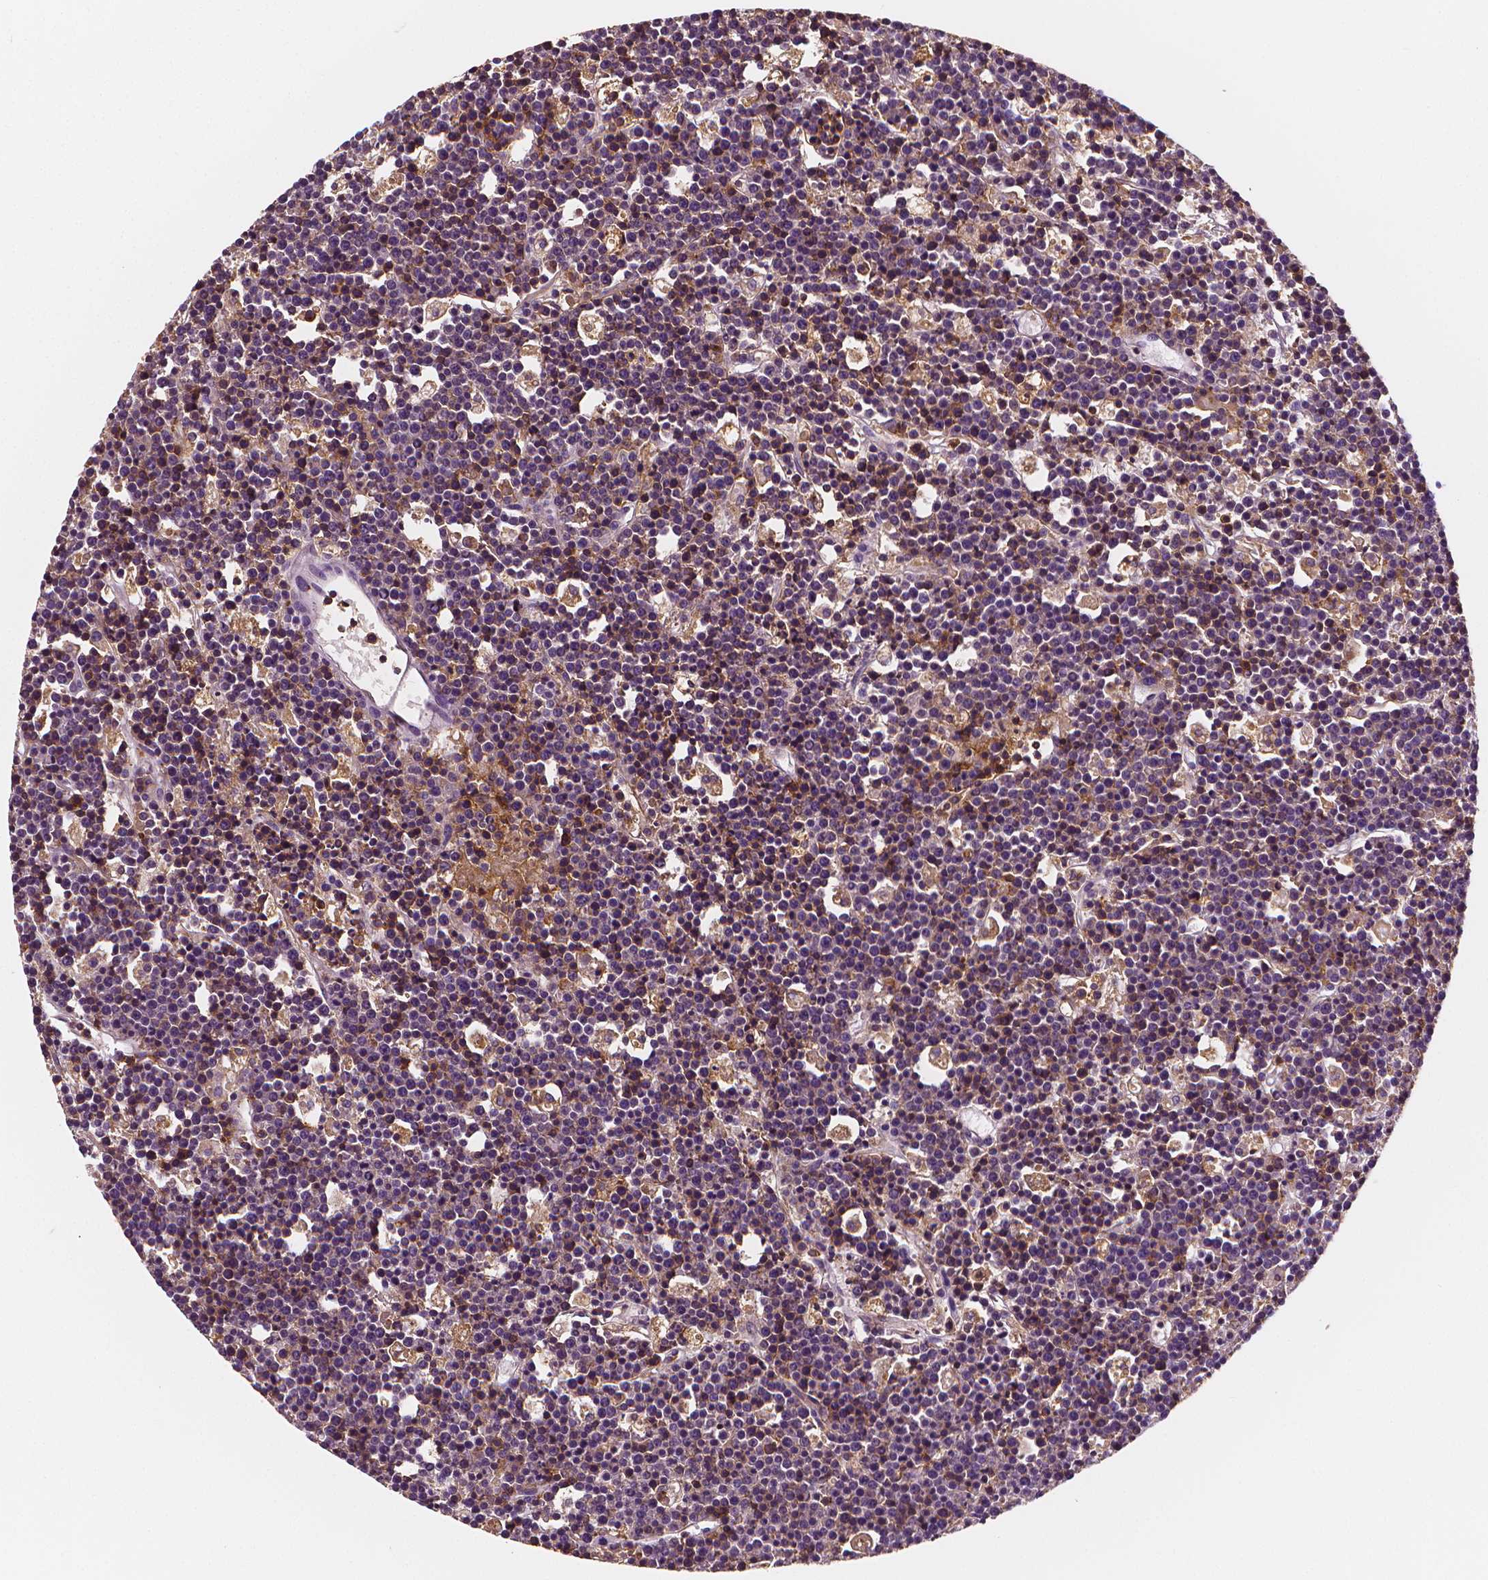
{"staining": {"intensity": "moderate", "quantity": "25%-75%", "location": "cytoplasmic/membranous"}, "tissue": "lymphoma", "cell_type": "Tumor cells", "image_type": "cancer", "snomed": [{"axis": "morphology", "description": "Malignant lymphoma, non-Hodgkin's type, High grade"}, {"axis": "topography", "description": "Ovary"}], "caption": "The photomicrograph reveals staining of lymphoma, revealing moderate cytoplasmic/membranous protein expression (brown color) within tumor cells. The staining is performed using DAB (3,3'-diaminobenzidine) brown chromogen to label protein expression. The nuclei are counter-stained blue using hematoxylin.", "gene": "PTPRC", "patient": {"sex": "female", "age": 56}}